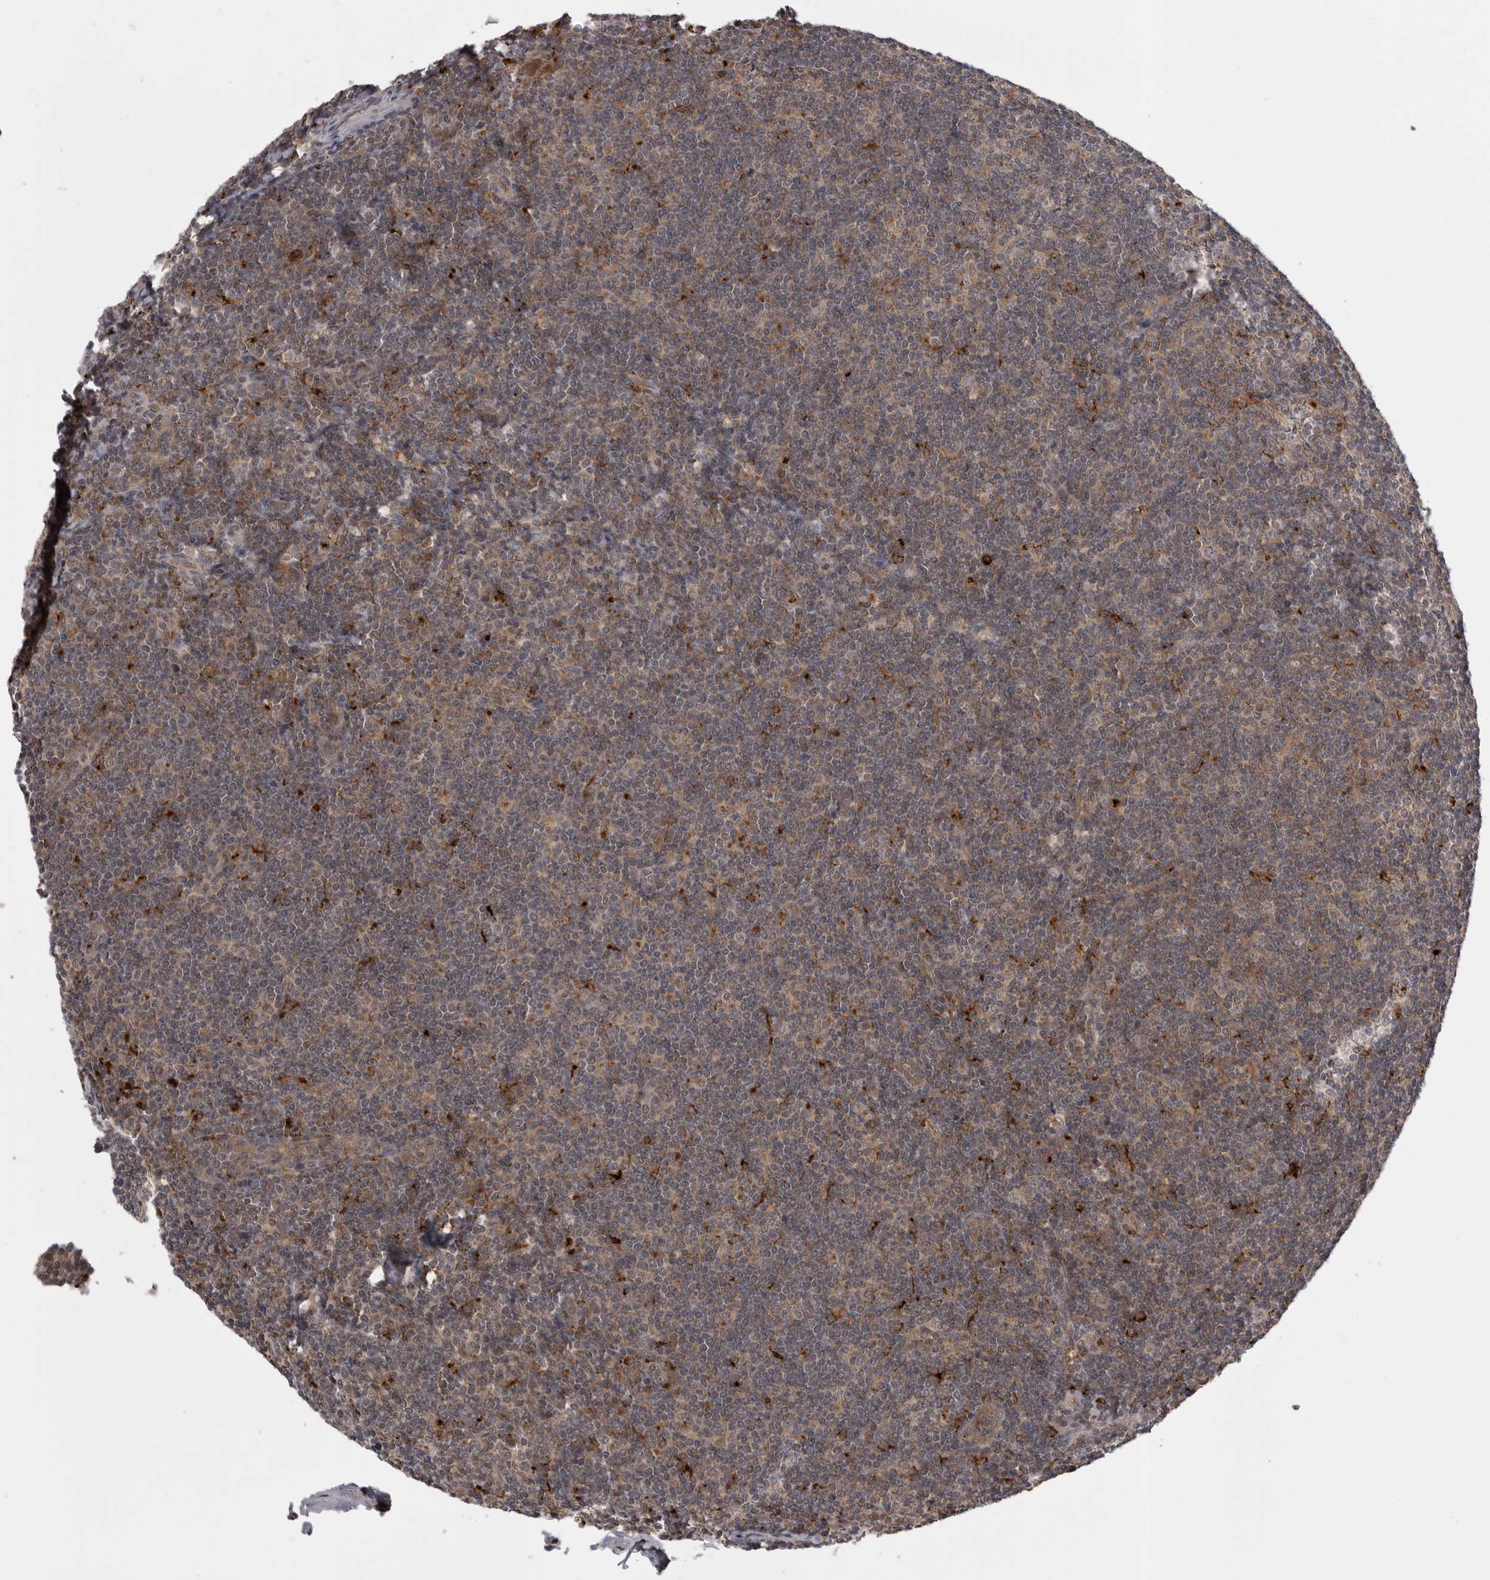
{"staining": {"intensity": "weak", "quantity": ">75%", "location": "cytoplasmic/membranous"}, "tissue": "tonsil", "cell_type": "Germinal center cells", "image_type": "normal", "snomed": [{"axis": "morphology", "description": "Normal tissue, NOS"}, {"axis": "topography", "description": "Tonsil"}], "caption": "The photomicrograph displays a brown stain indicating the presence of a protein in the cytoplasmic/membranous of germinal center cells in tonsil.", "gene": "AOAH", "patient": {"sex": "male", "age": 37}}